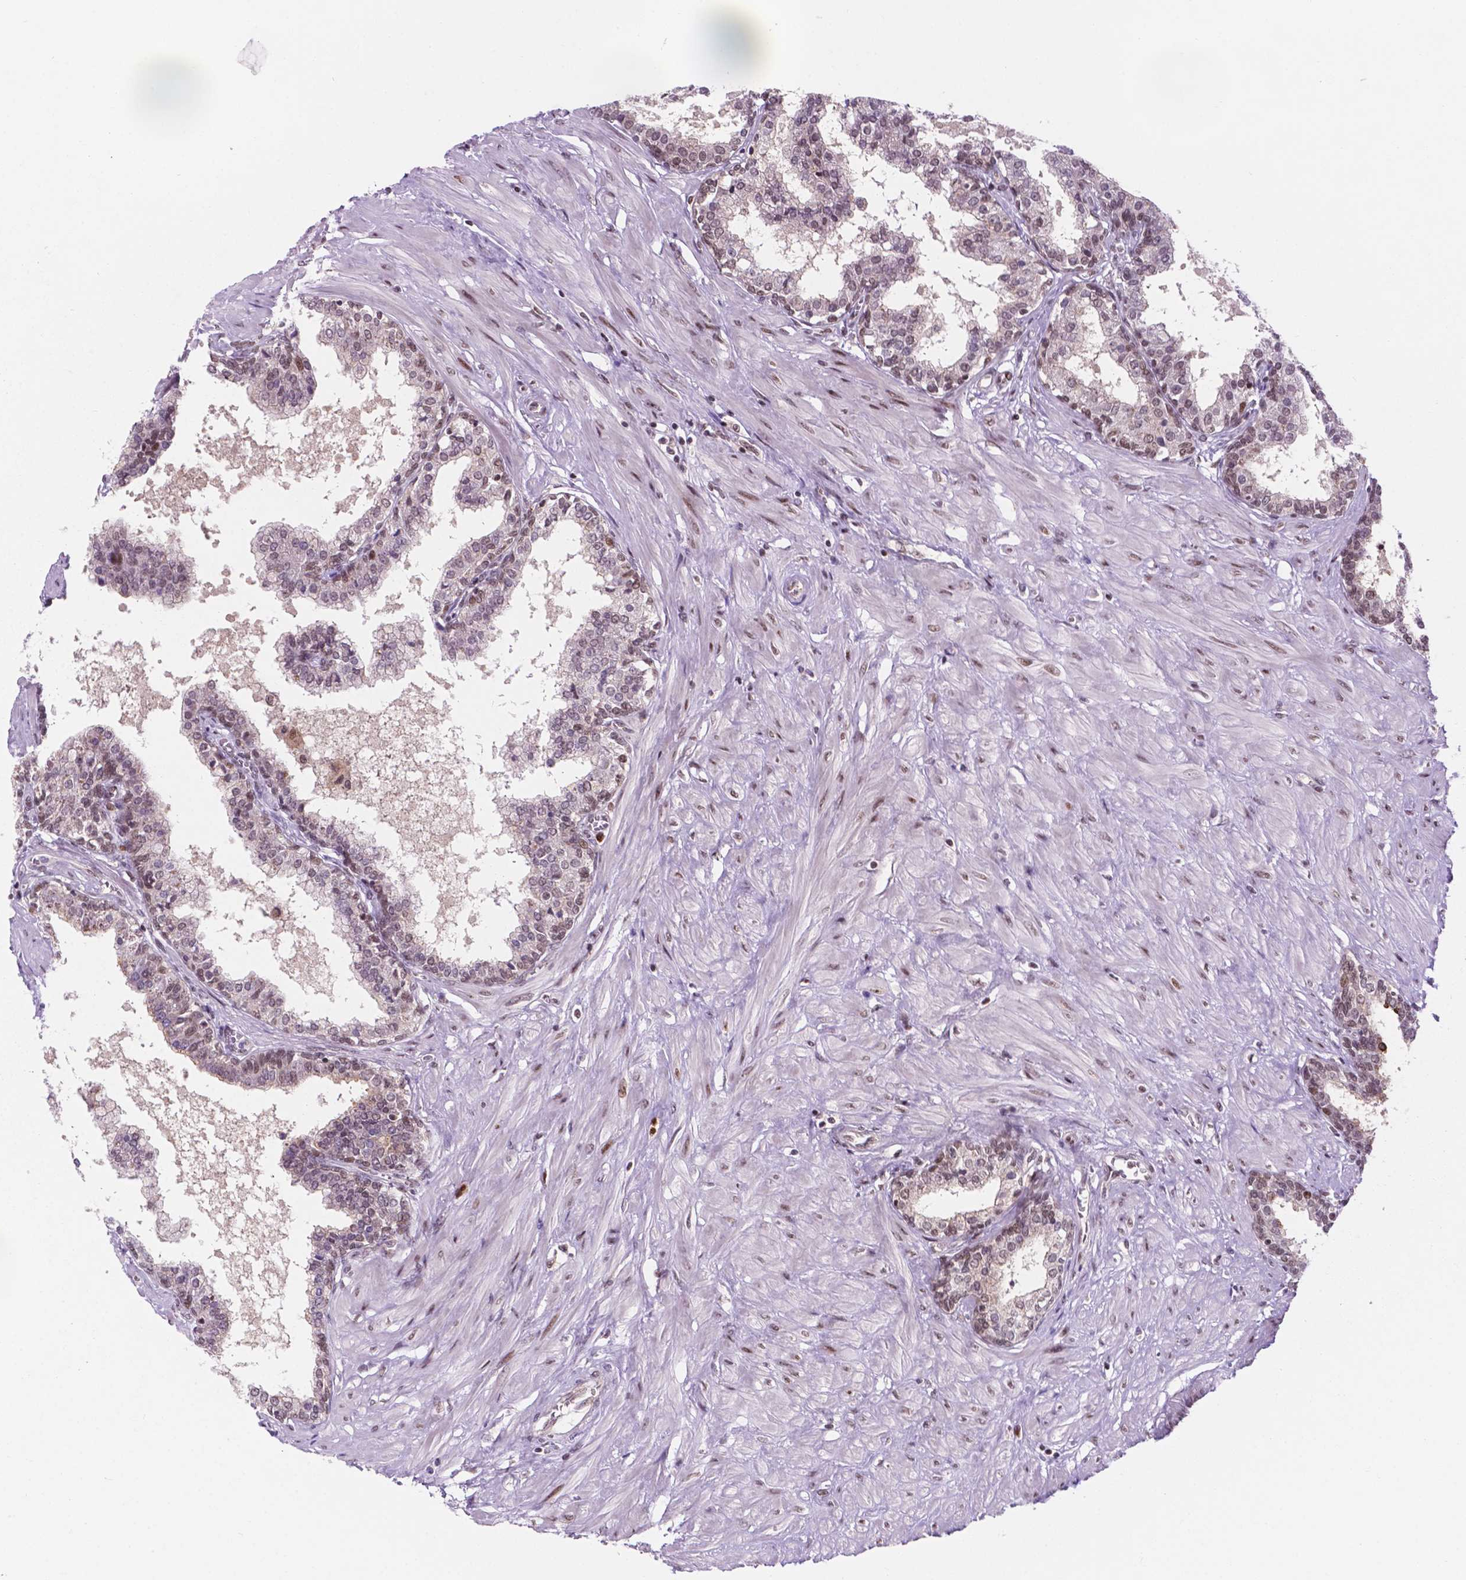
{"staining": {"intensity": "moderate", "quantity": "<25%", "location": "nuclear"}, "tissue": "prostate", "cell_type": "Glandular cells", "image_type": "normal", "snomed": [{"axis": "morphology", "description": "Normal tissue, NOS"}, {"axis": "topography", "description": "Prostate"}], "caption": "A high-resolution micrograph shows immunohistochemistry (IHC) staining of unremarkable prostate, which shows moderate nuclear positivity in approximately <25% of glandular cells. (Stains: DAB (3,3'-diaminobenzidine) in brown, nuclei in blue, Microscopy: brightfield microscopy at high magnification).", "gene": "PER2", "patient": {"sex": "male", "age": 55}}